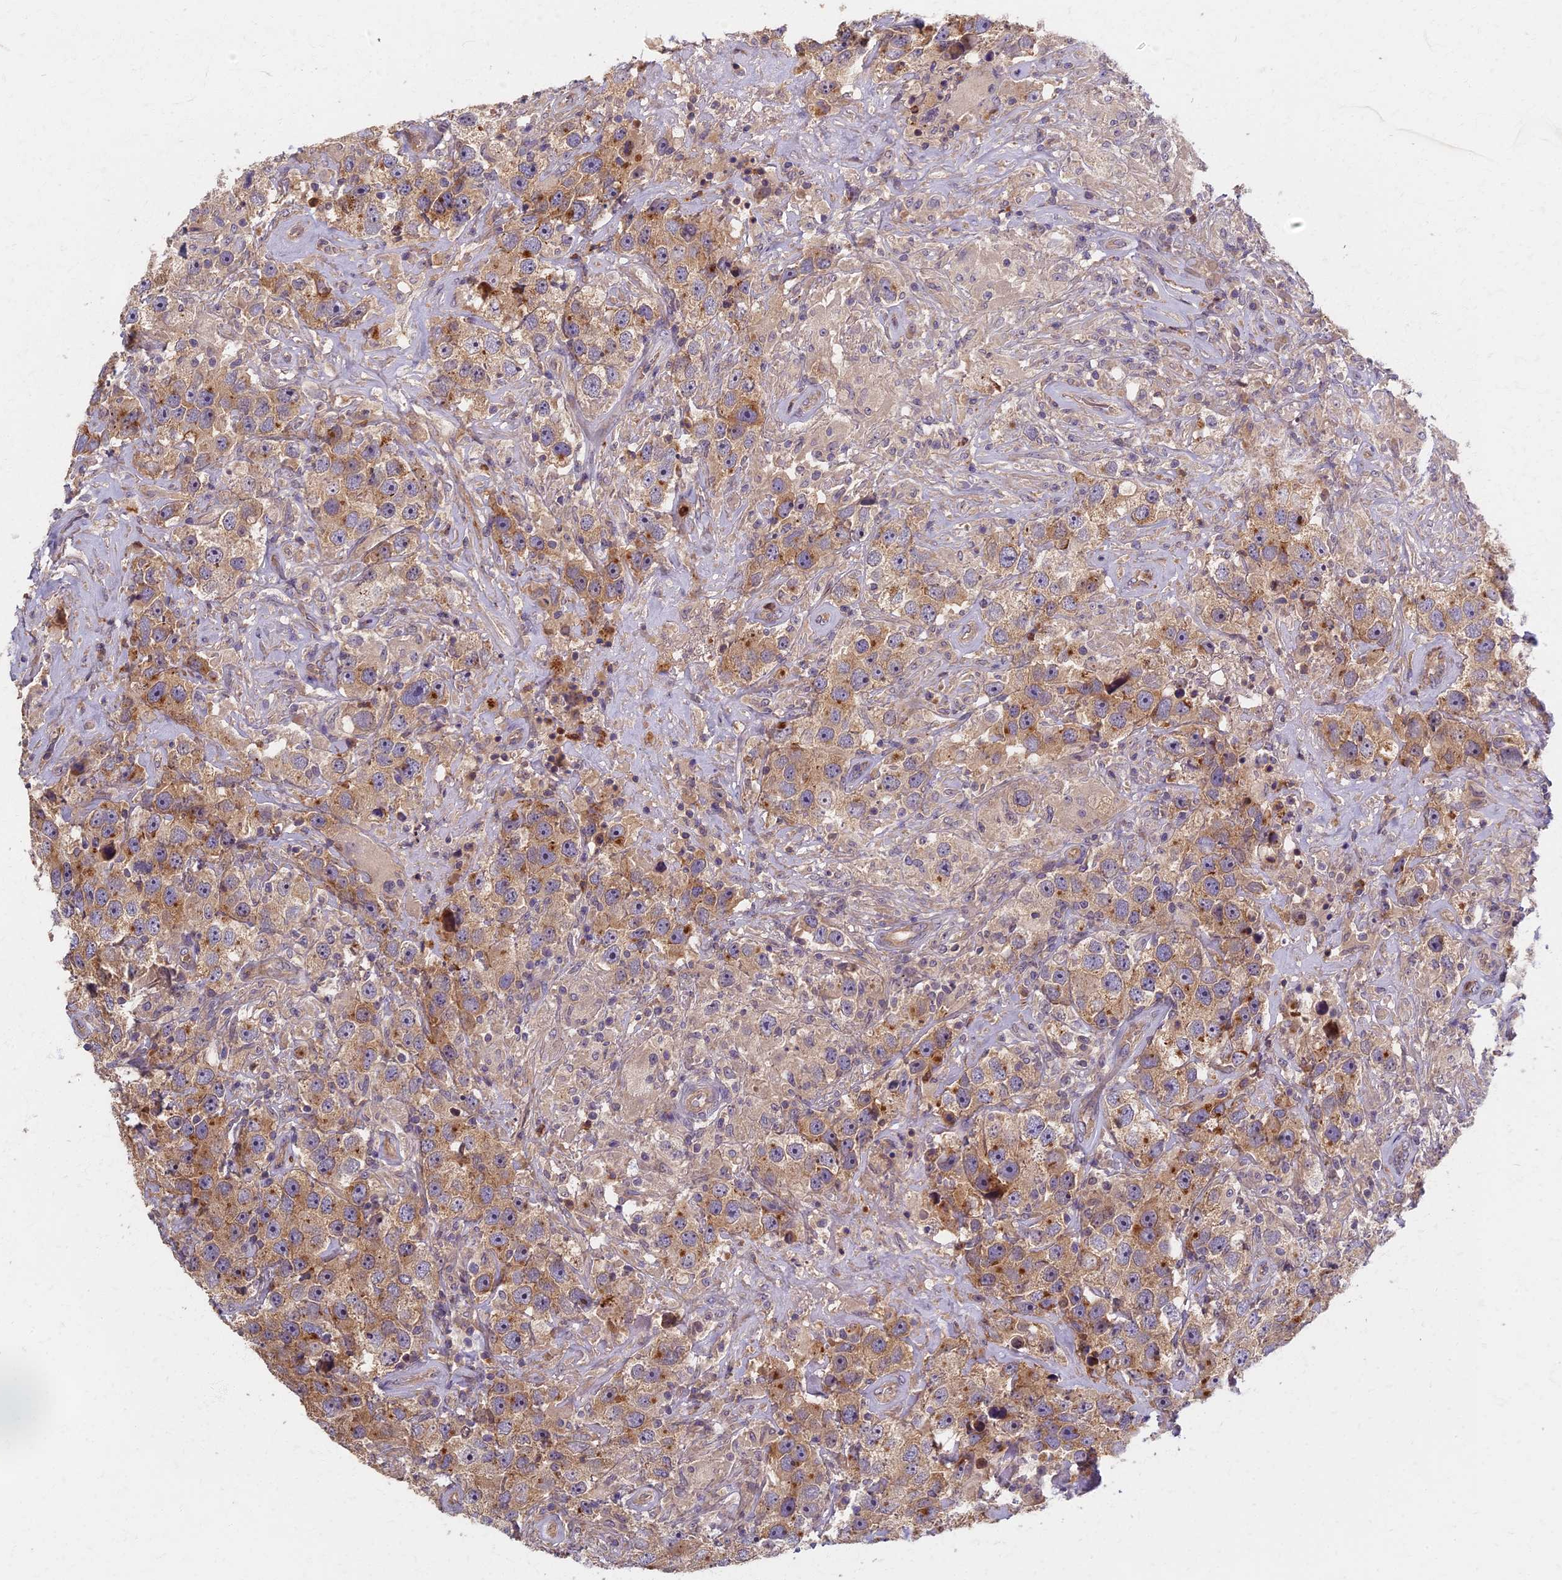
{"staining": {"intensity": "moderate", "quantity": ">75%", "location": "cytoplasmic/membranous"}, "tissue": "testis cancer", "cell_type": "Tumor cells", "image_type": "cancer", "snomed": [{"axis": "morphology", "description": "Seminoma, NOS"}, {"axis": "topography", "description": "Testis"}], "caption": "Moderate cytoplasmic/membranous protein expression is present in about >75% of tumor cells in testis cancer (seminoma). (DAB (3,3'-diaminobenzidine) IHC, brown staining for protein, blue staining for nuclei).", "gene": "AP4E1", "patient": {"sex": "male", "age": 49}}